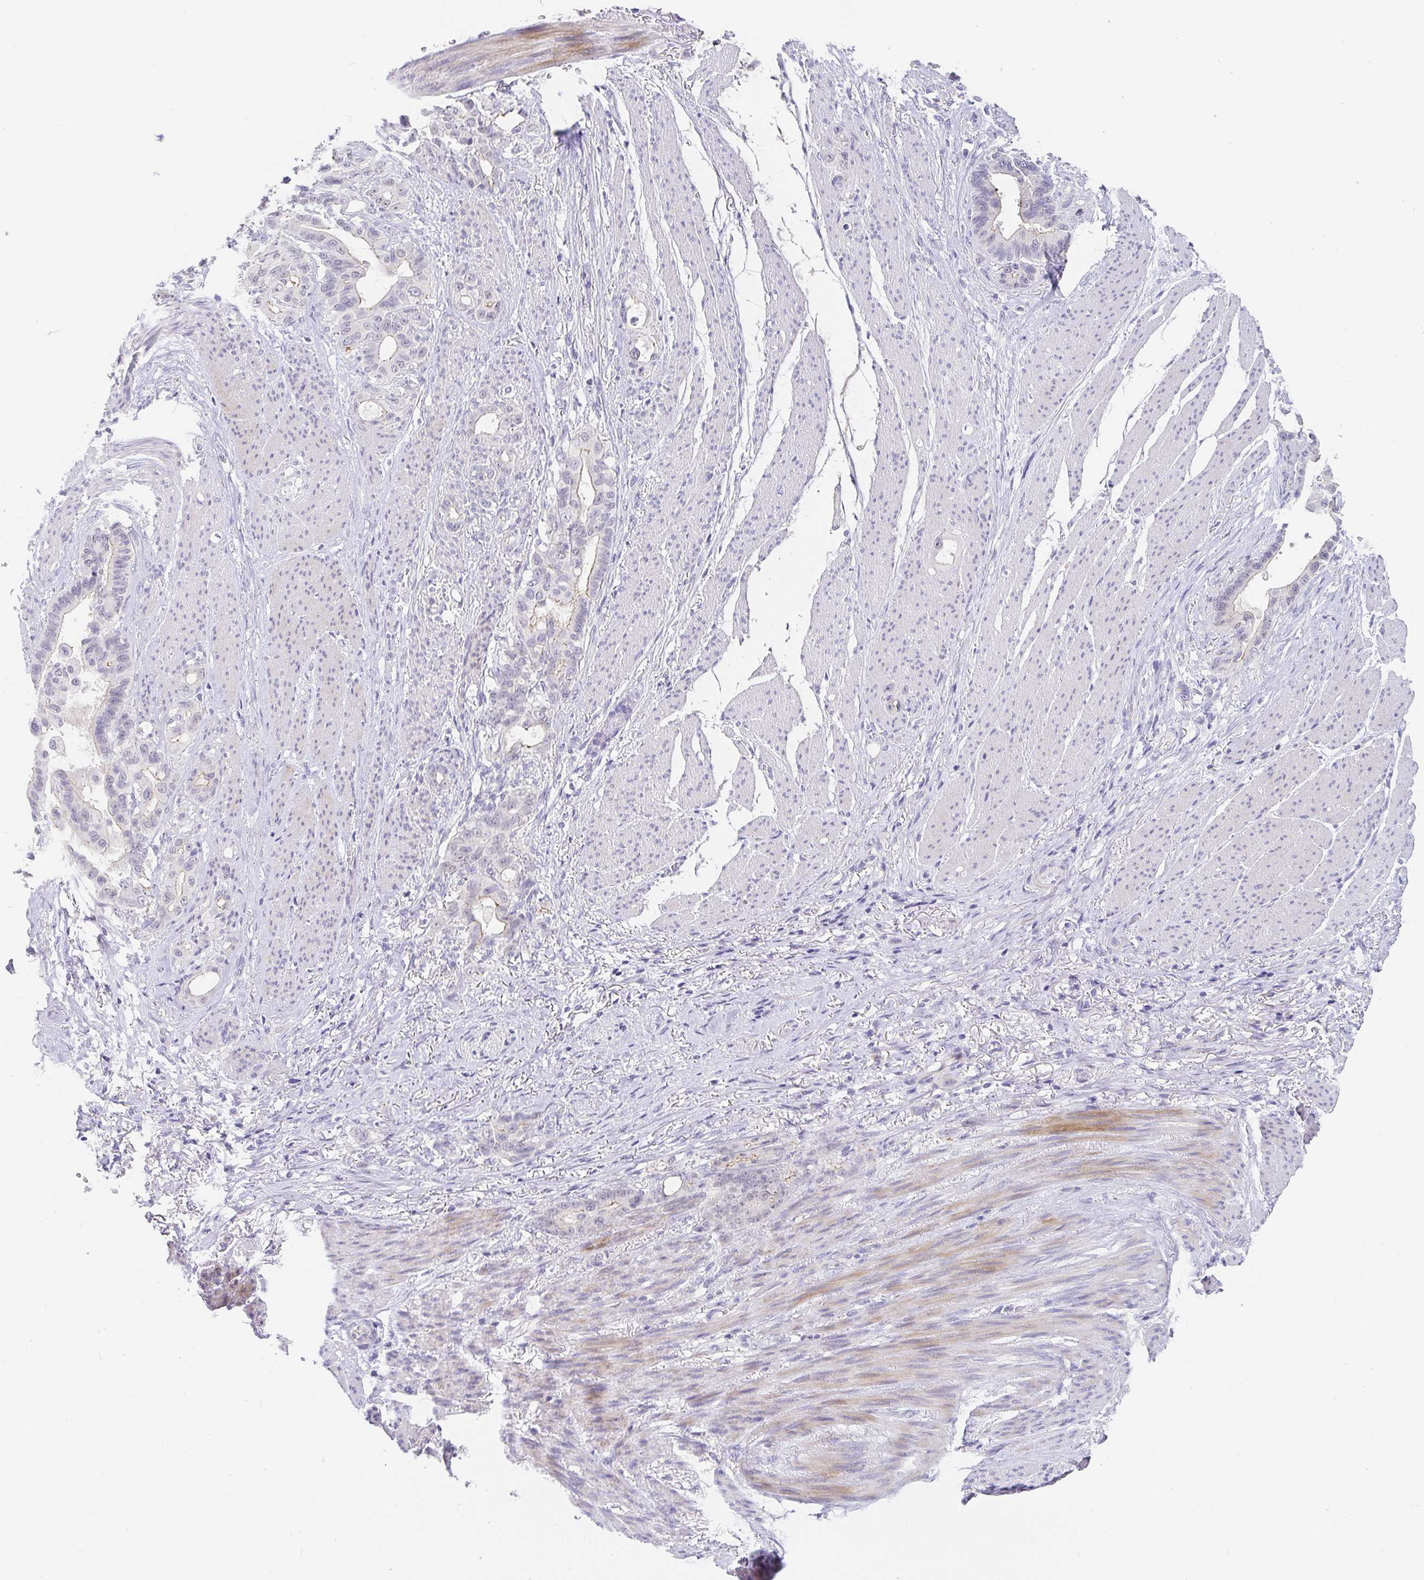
{"staining": {"intensity": "weak", "quantity": "<25%", "location": "cytoplasmic/membranous"}, "tissue": "stomach cancer", "cell_type": "Tumor cells", "image_type": "cancer", "snomed": [{"axis": "morphology", "description": "Normal tissue, NOS"}, {"axis": "morphology", "description": "Adenocarcinoma, NOS"}, {"axis": "topography", "description": "Esophagus"}, {"axis": "topography", "description": "Stomach, upper"}], "caption": "Immunohistochemistry image of neoplastic tissue: human adenocarcinoma (stomach) stained with DAB (3,3'-diaminobenzidine) demonstrates no significant protein expression in tumor cells.", "gene": "PDX1", "patient": {"sex": "male", "age": 62}}